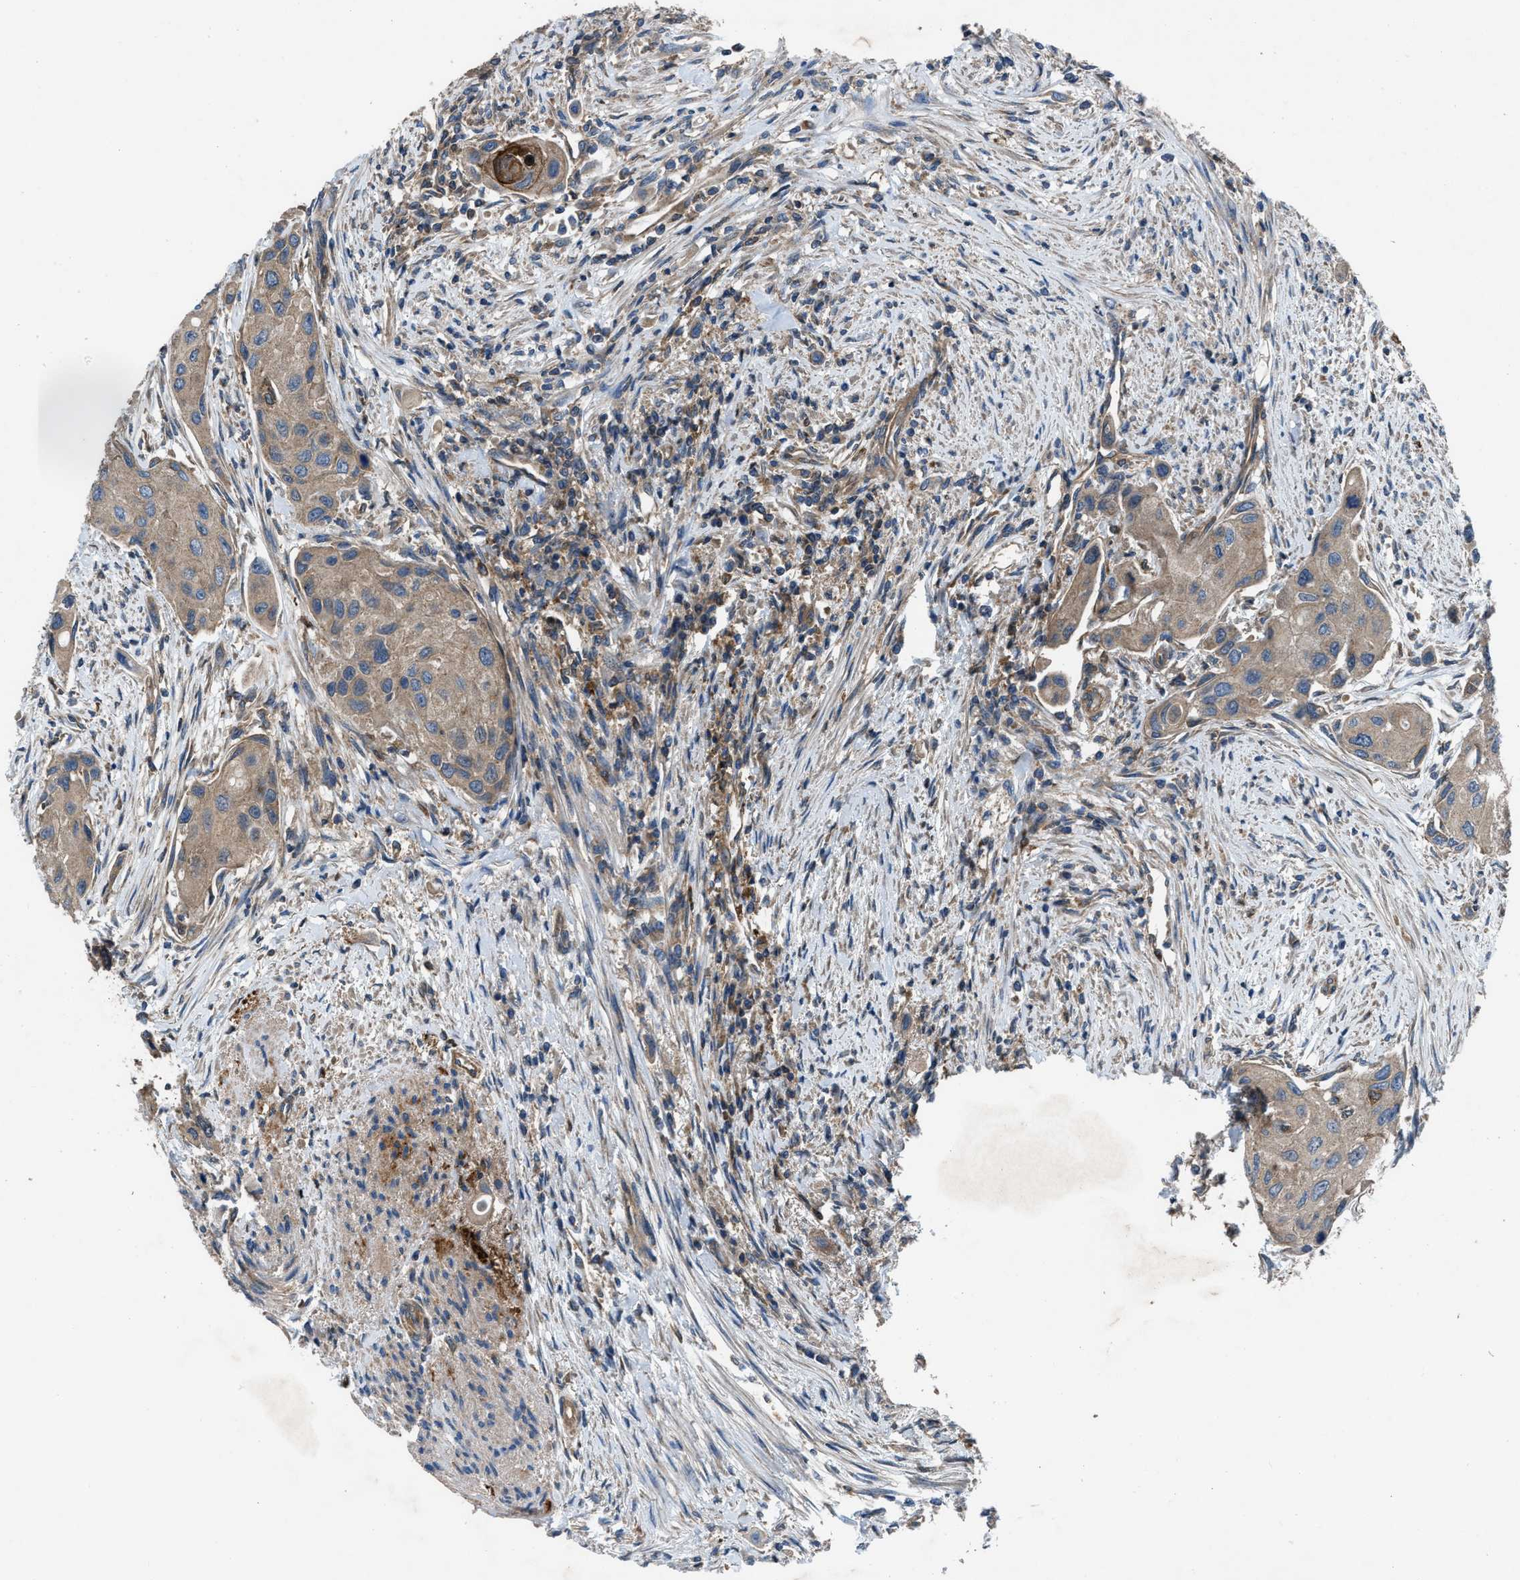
{"staining": {"intensity": "moderate", "quantity": ">75%", "location": "cytoplasmic/membranous"}, "tissue": "urothelial cancer", "cell_type": "Tumor cells", "image_type": "cancer", "snomed": [{"axis": "morphology", "description": "Urothelial carcinoma, High grade"}, {"axis": "topography", "description": "Urinary bladder"}], "caption": "Tumor cells reveal medium levels of moderate cytoplasmic/membranous positivity in approximately >75% of cells in high-grade urothelial carcinoma. The protein is shown in brown color, while the nuclei are stained blue.", "gene": "USP25", "patient": {"sex": "female", "age": 56}}